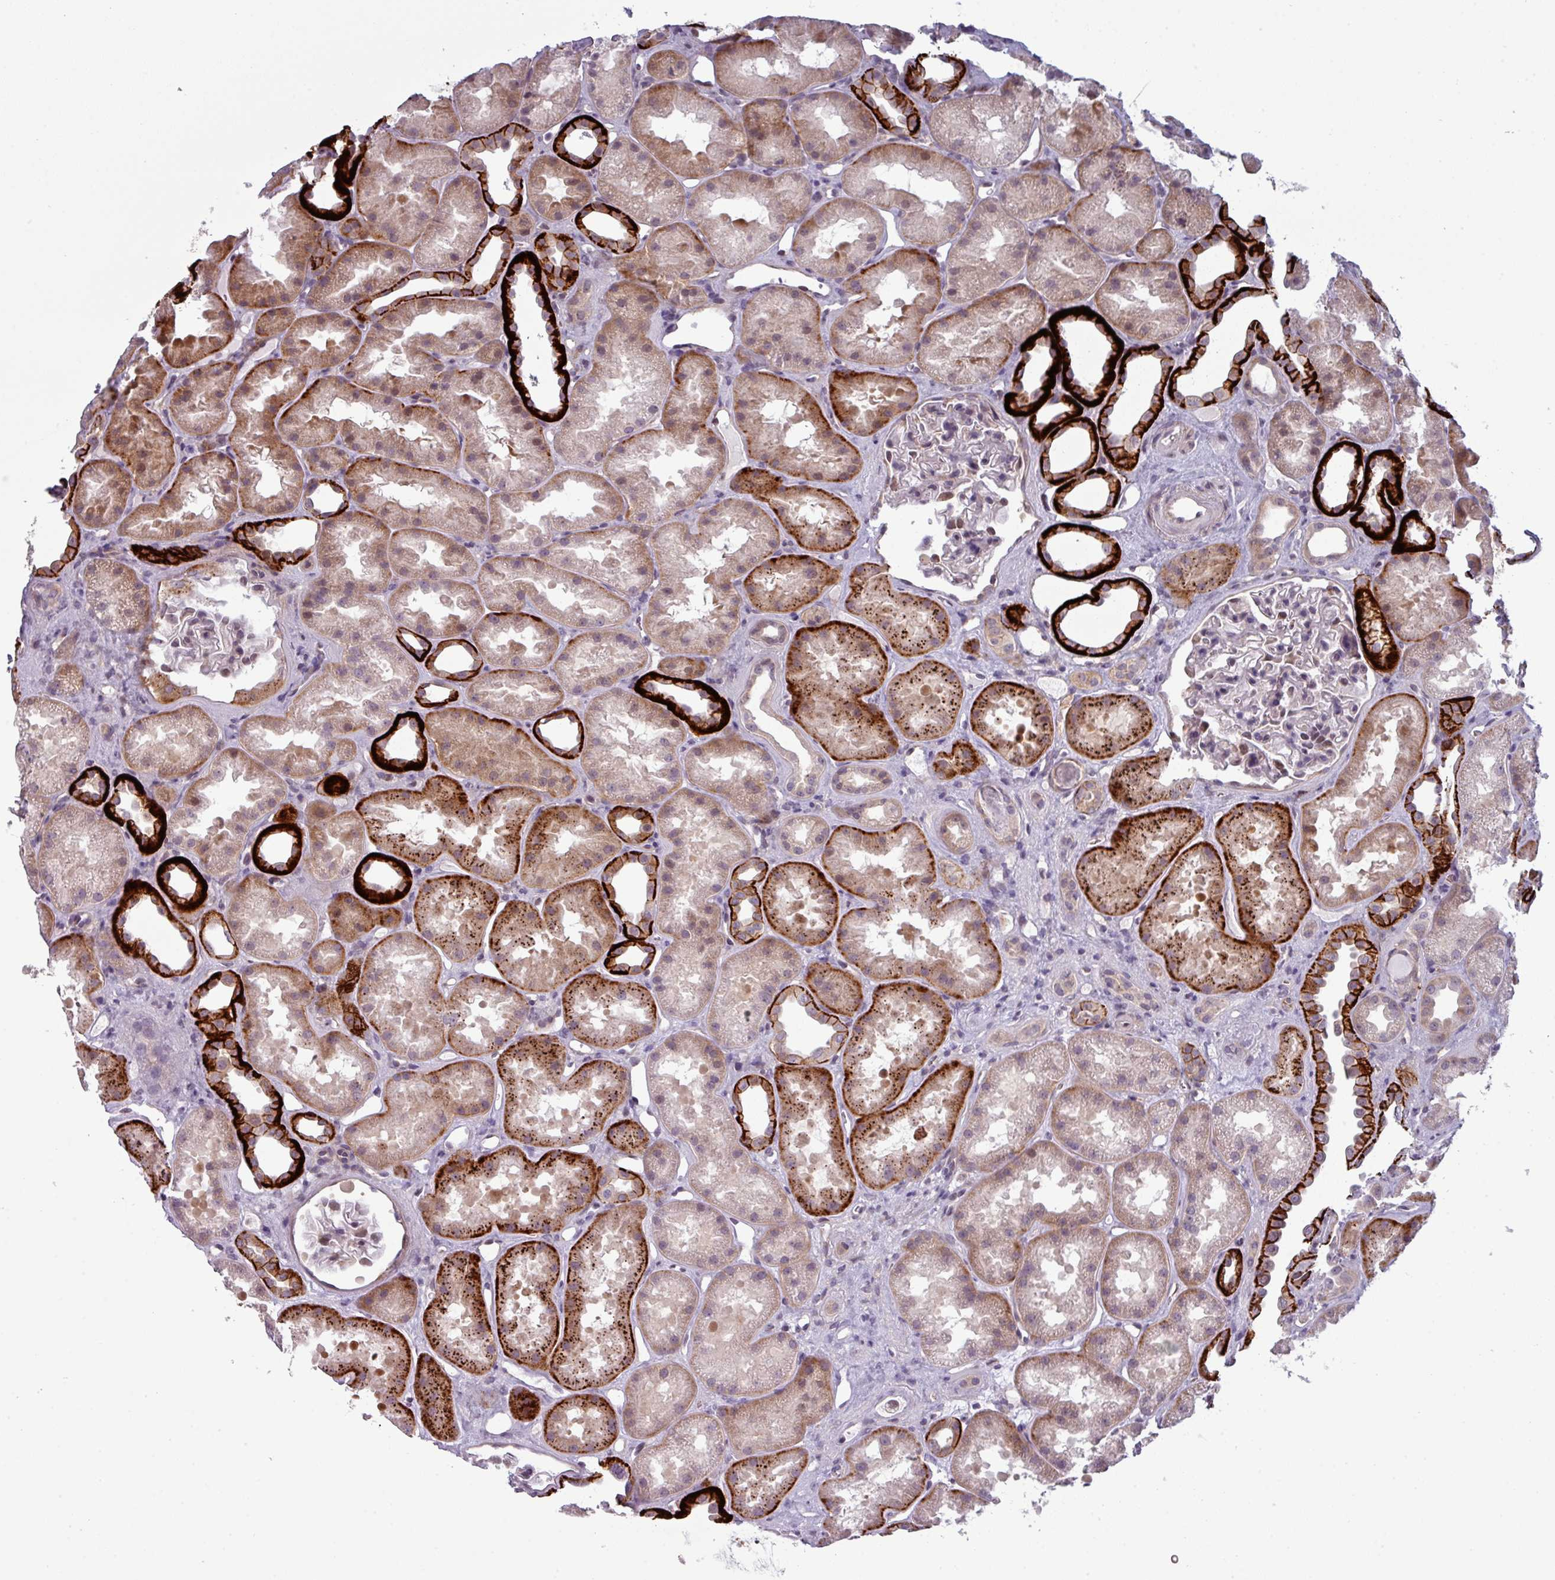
{"staining": {"intensity": "weak", "quantity": "<25%", "location": "cytoplasmic/membranous"}, "tissue": "kidney", "cell_type": "Cells in glomeruli", "image_type": "normal", "snomed": [{"axis": "morphology", "description": "Normal tissue, NOS"}, {"axis": "topography", "description": "Kidney"}], "caption": "DAB immunohistochemical staining of normal human kidney reveals no significant positivity in cells in glomeruli.", "gene": "PRAMEF12", "patient": {"sex": "male", "age": 61}}